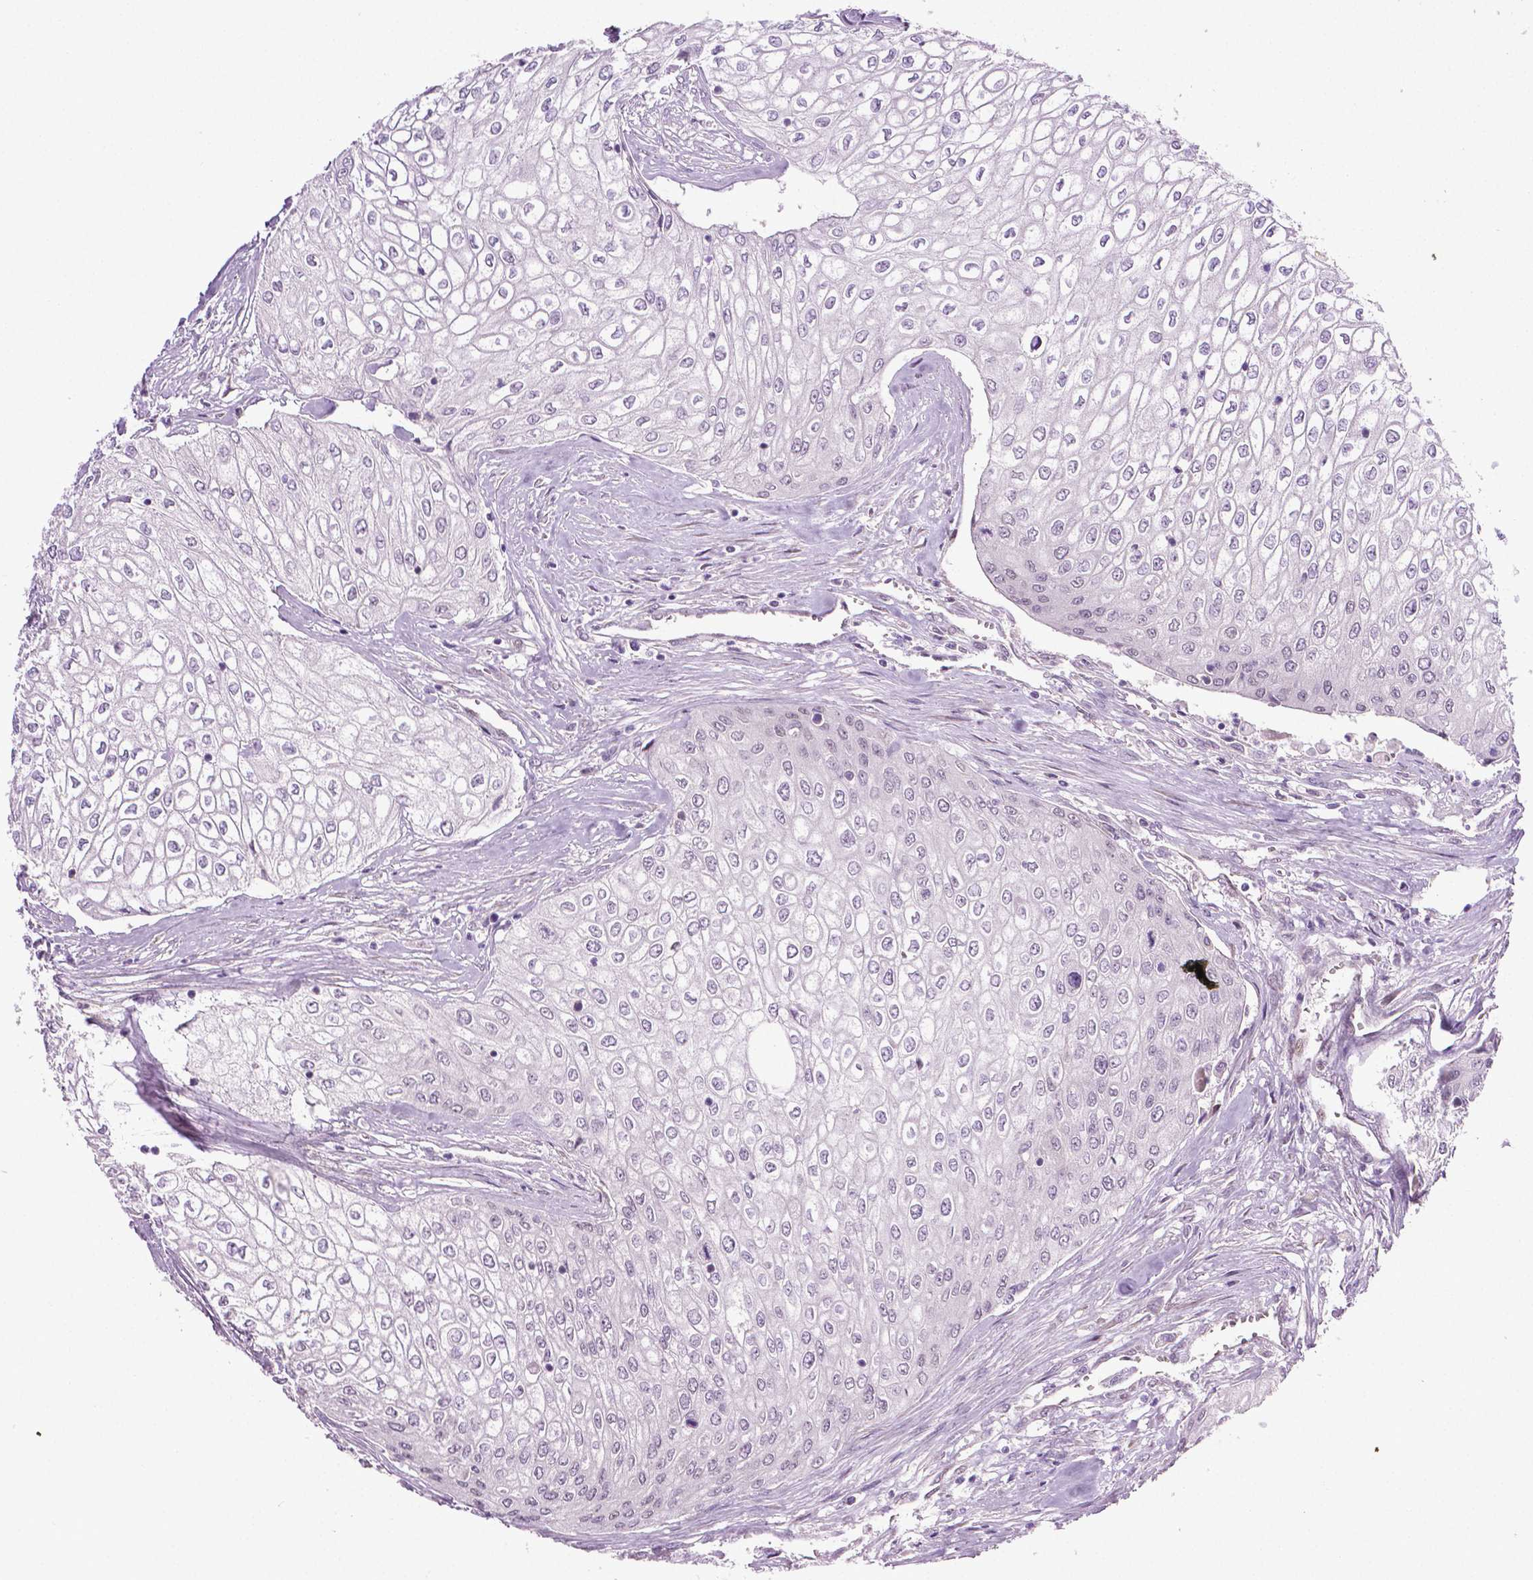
{"staining": {"intensity": "negative", "quantity": "none", "location": "none"}, "tissue": "urothelial cancer", "cell_type": "Tumor cells", "image_type": "cancer", "snomed": [{"axis": "morphology", "description": "Urothelial carcinoma, High grade"}, {"axis": "topography", "description": "Urinary bladder"}], "caption": "Tumor cells show no significant protein expression in urothelial cancer.", "gene": "PTGER3", "patient": {"sex": "male", "age": 62}}